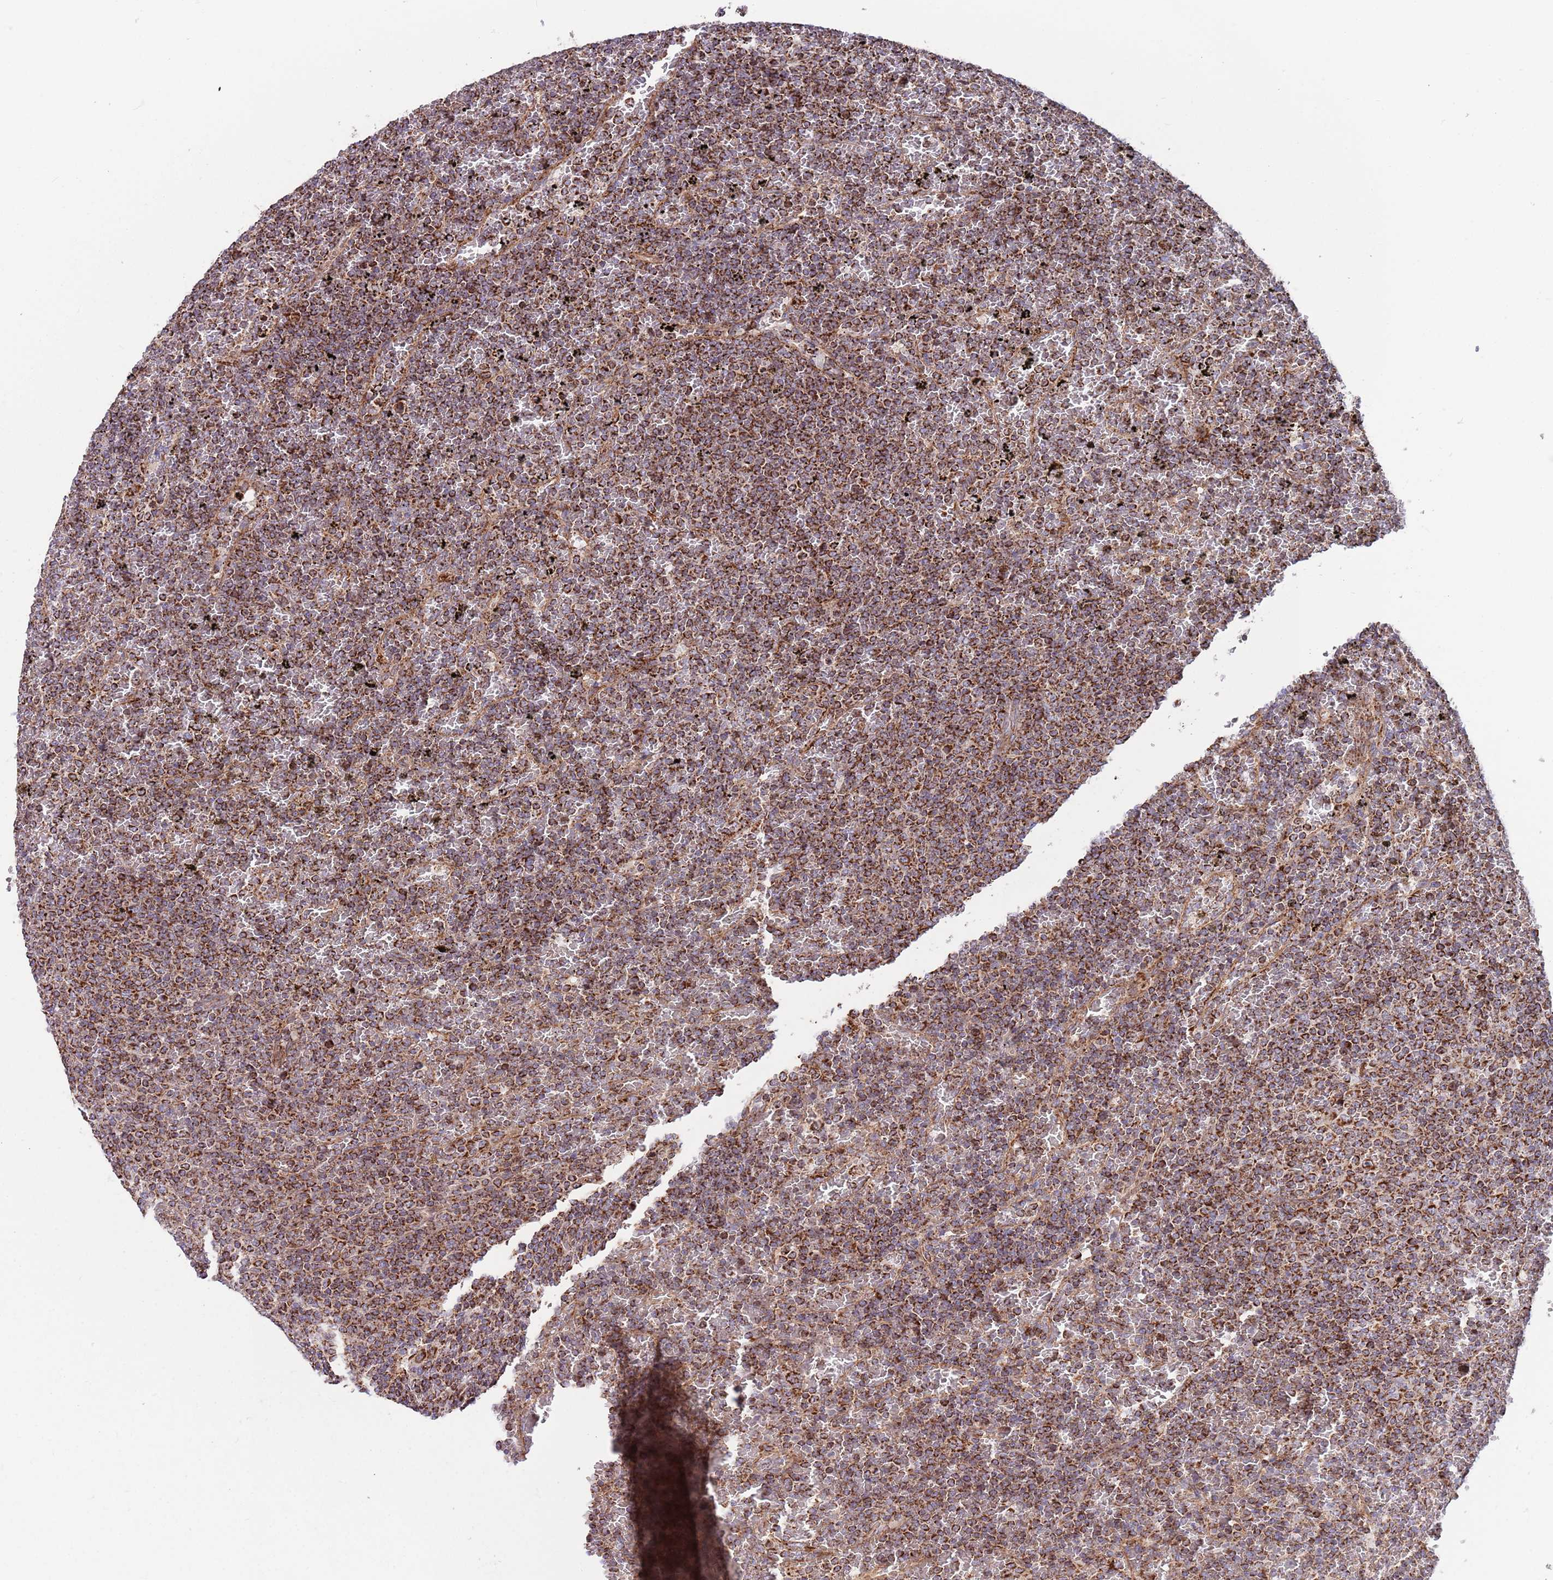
{"staining": {"intensity": "strong", "quantity": ">75%", "location": "cytoplasmic/membranous"}, "tissue": "lymphoma", "cell_type": "Tumor cells", "image_type": "cancer", "snomed": [{"axis": "morphology", "description": "Malignant lymphoma, non-Hodgkin's type, Low grade"}, {"axis": "topography", "description": "Spleen"}], "caption": "Immunohistochemistry photomicrograph of lymphoma stained for a protein (brown), which reveals high levels of strong cytoplasmic/membranous staining in approximately >75% of tumor cells.", "gene": "ATP5PD", "patient": {"sex": "female", "age": 77}}